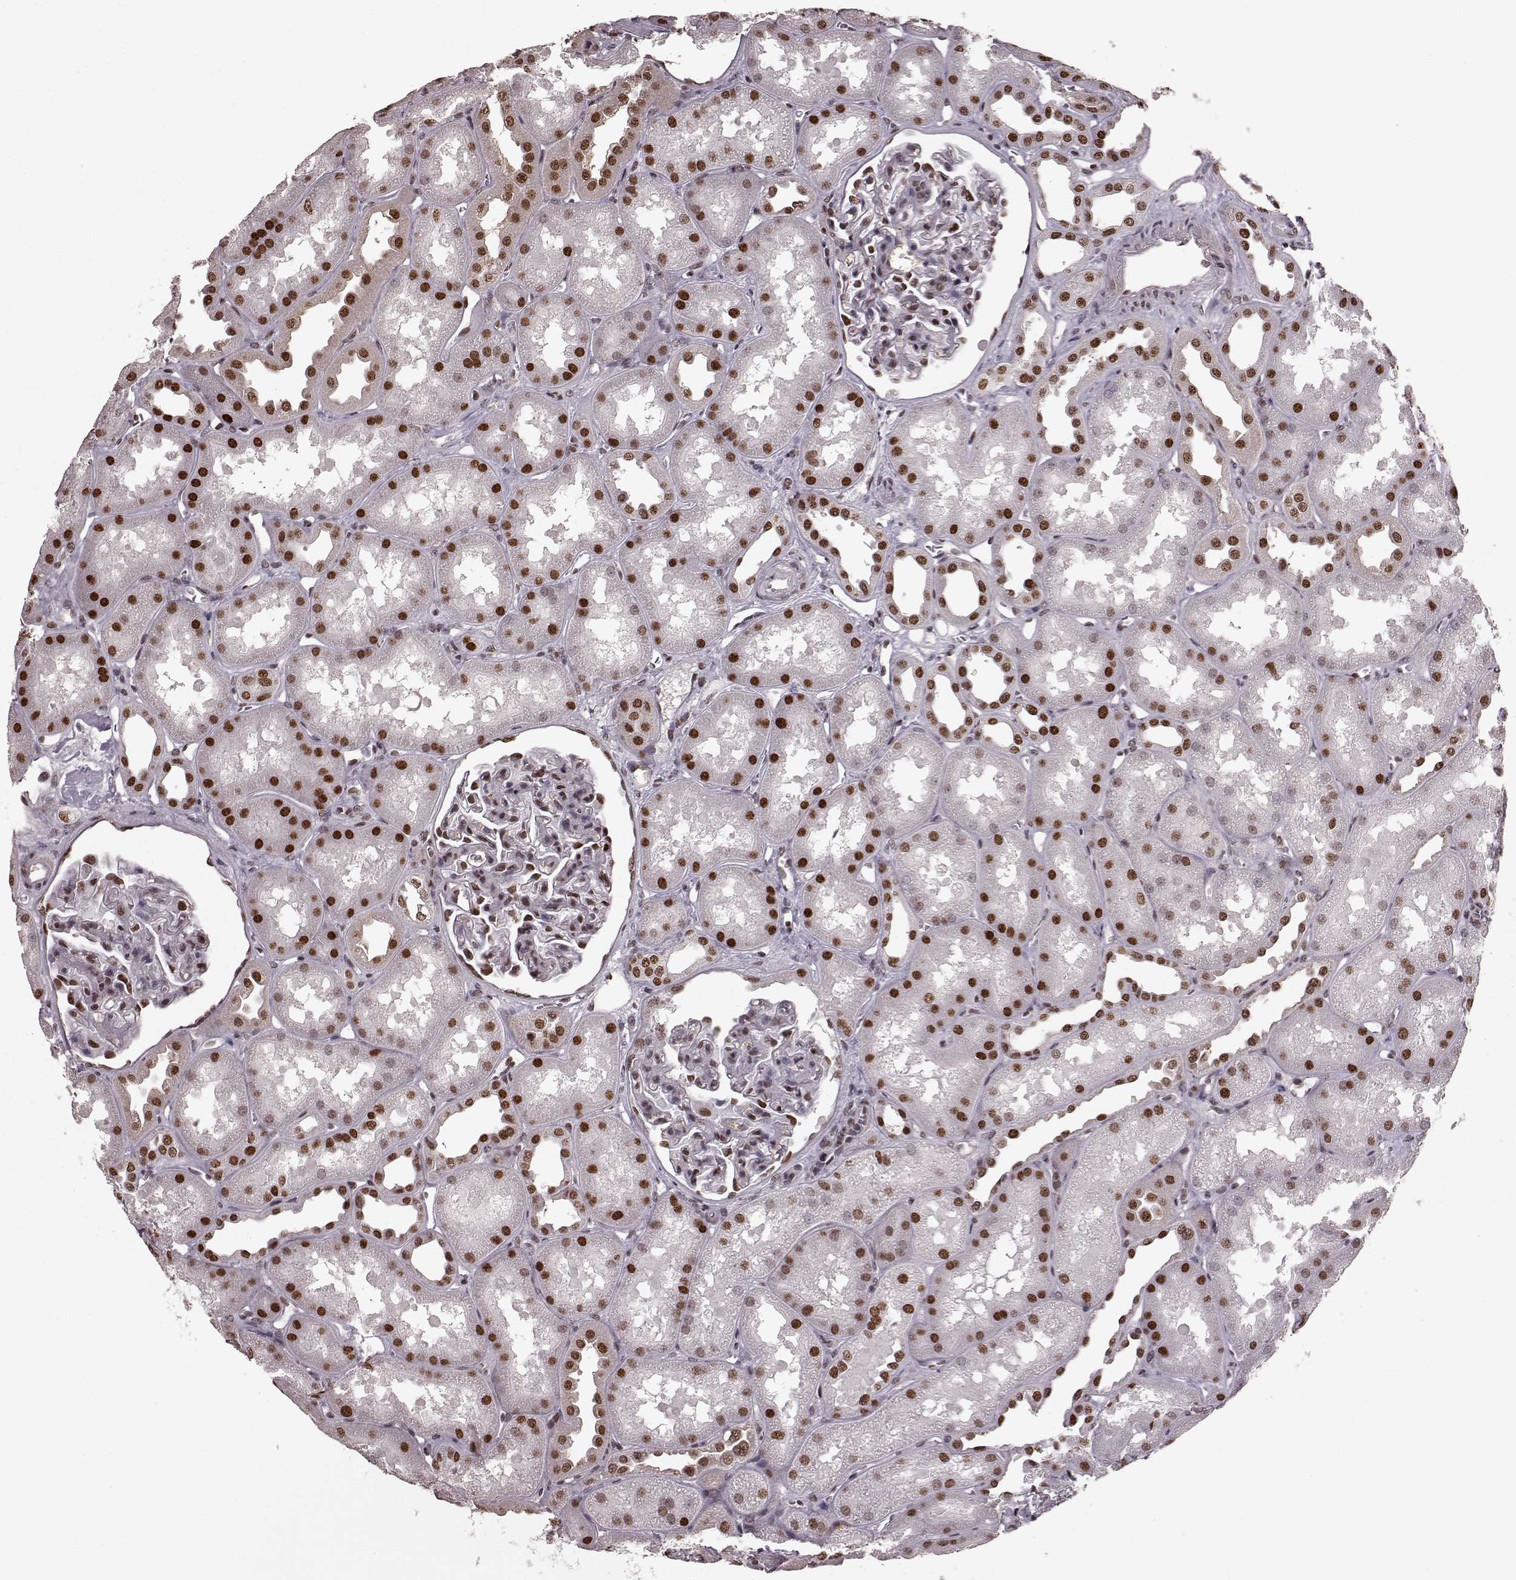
{"staining": {"intensity": "moderate", "quantity": "25%-75%", "location": "nuclear"}, "tissue": "kidney", "cell_type": "Cells in glomeruli", "image_type": "normal", "snomed": [{"axis": "morphology", "description": "Normal tissue, NOS"}, {"axis": "topography", "description": "Kidney"}], "caption": "Kidney stained with a protein marker displays moderate staining in cells in glomeruli.", "gene": "NR2C1", "patient": {"sex": "male", "age": 61}}